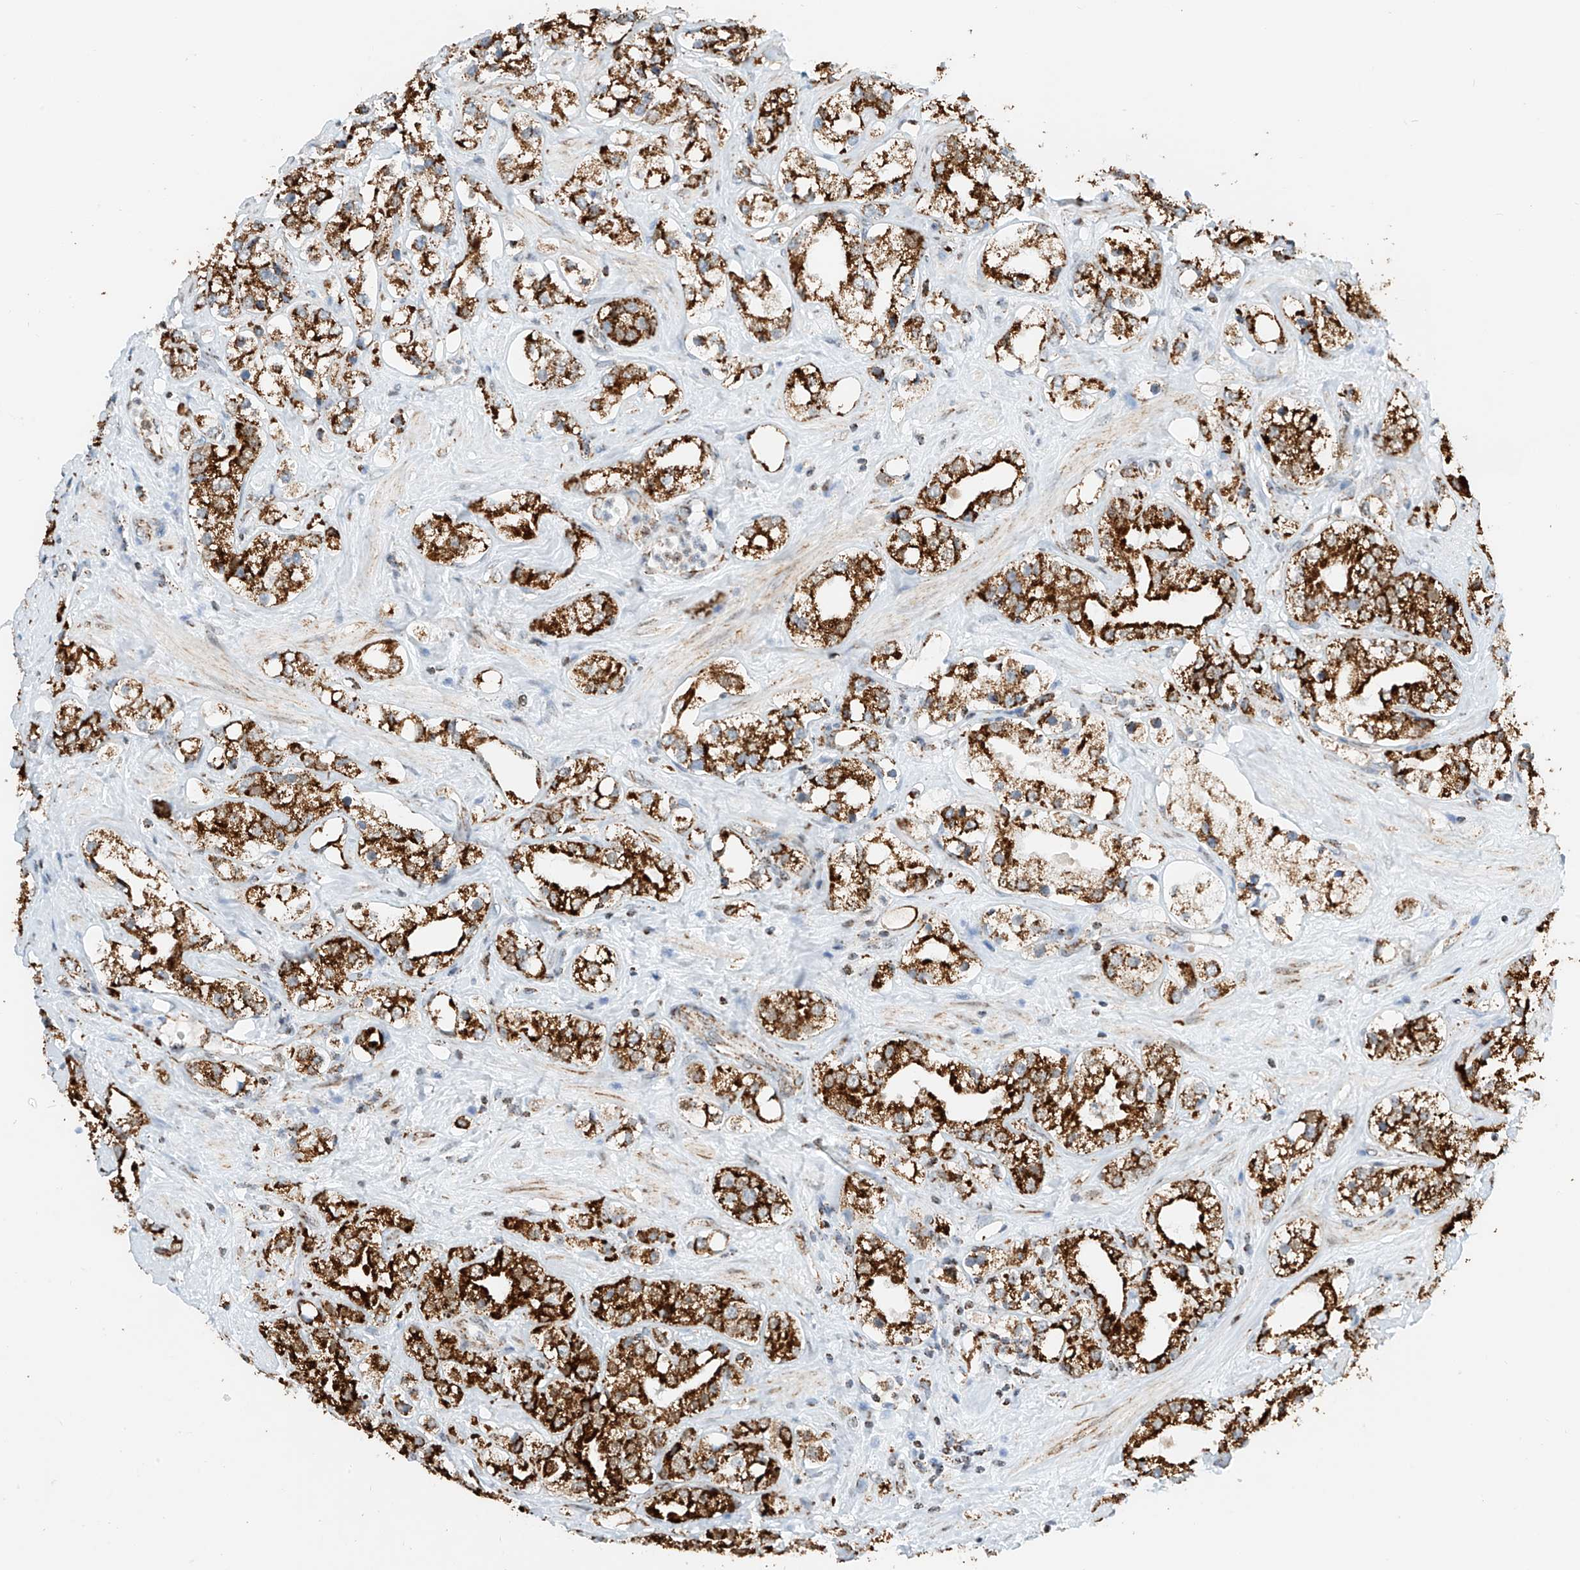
{"staining": {"intensity": "strong", "quantity": ">75%", "location": "cytoplasmic/membranous"}, "tissue": "prostate cancer", "cell_type": "Tumor cells", "image_type": "cancer", "snomed": [{"axis": "morphology", "description": "Adenocarcinoma, NOS"}, {"axis": "topography", "description": "Prostate"}], "caption": "Immunohistochemistry micrograph of human prostate adenocarcinoma stained for a protein (brown), which displays high levels of strong cytoplasmic/membranous expression in approximately >75% of tumor cells.", "gene": "PPA2", "patient": {"sex": "male", "age": 79}}